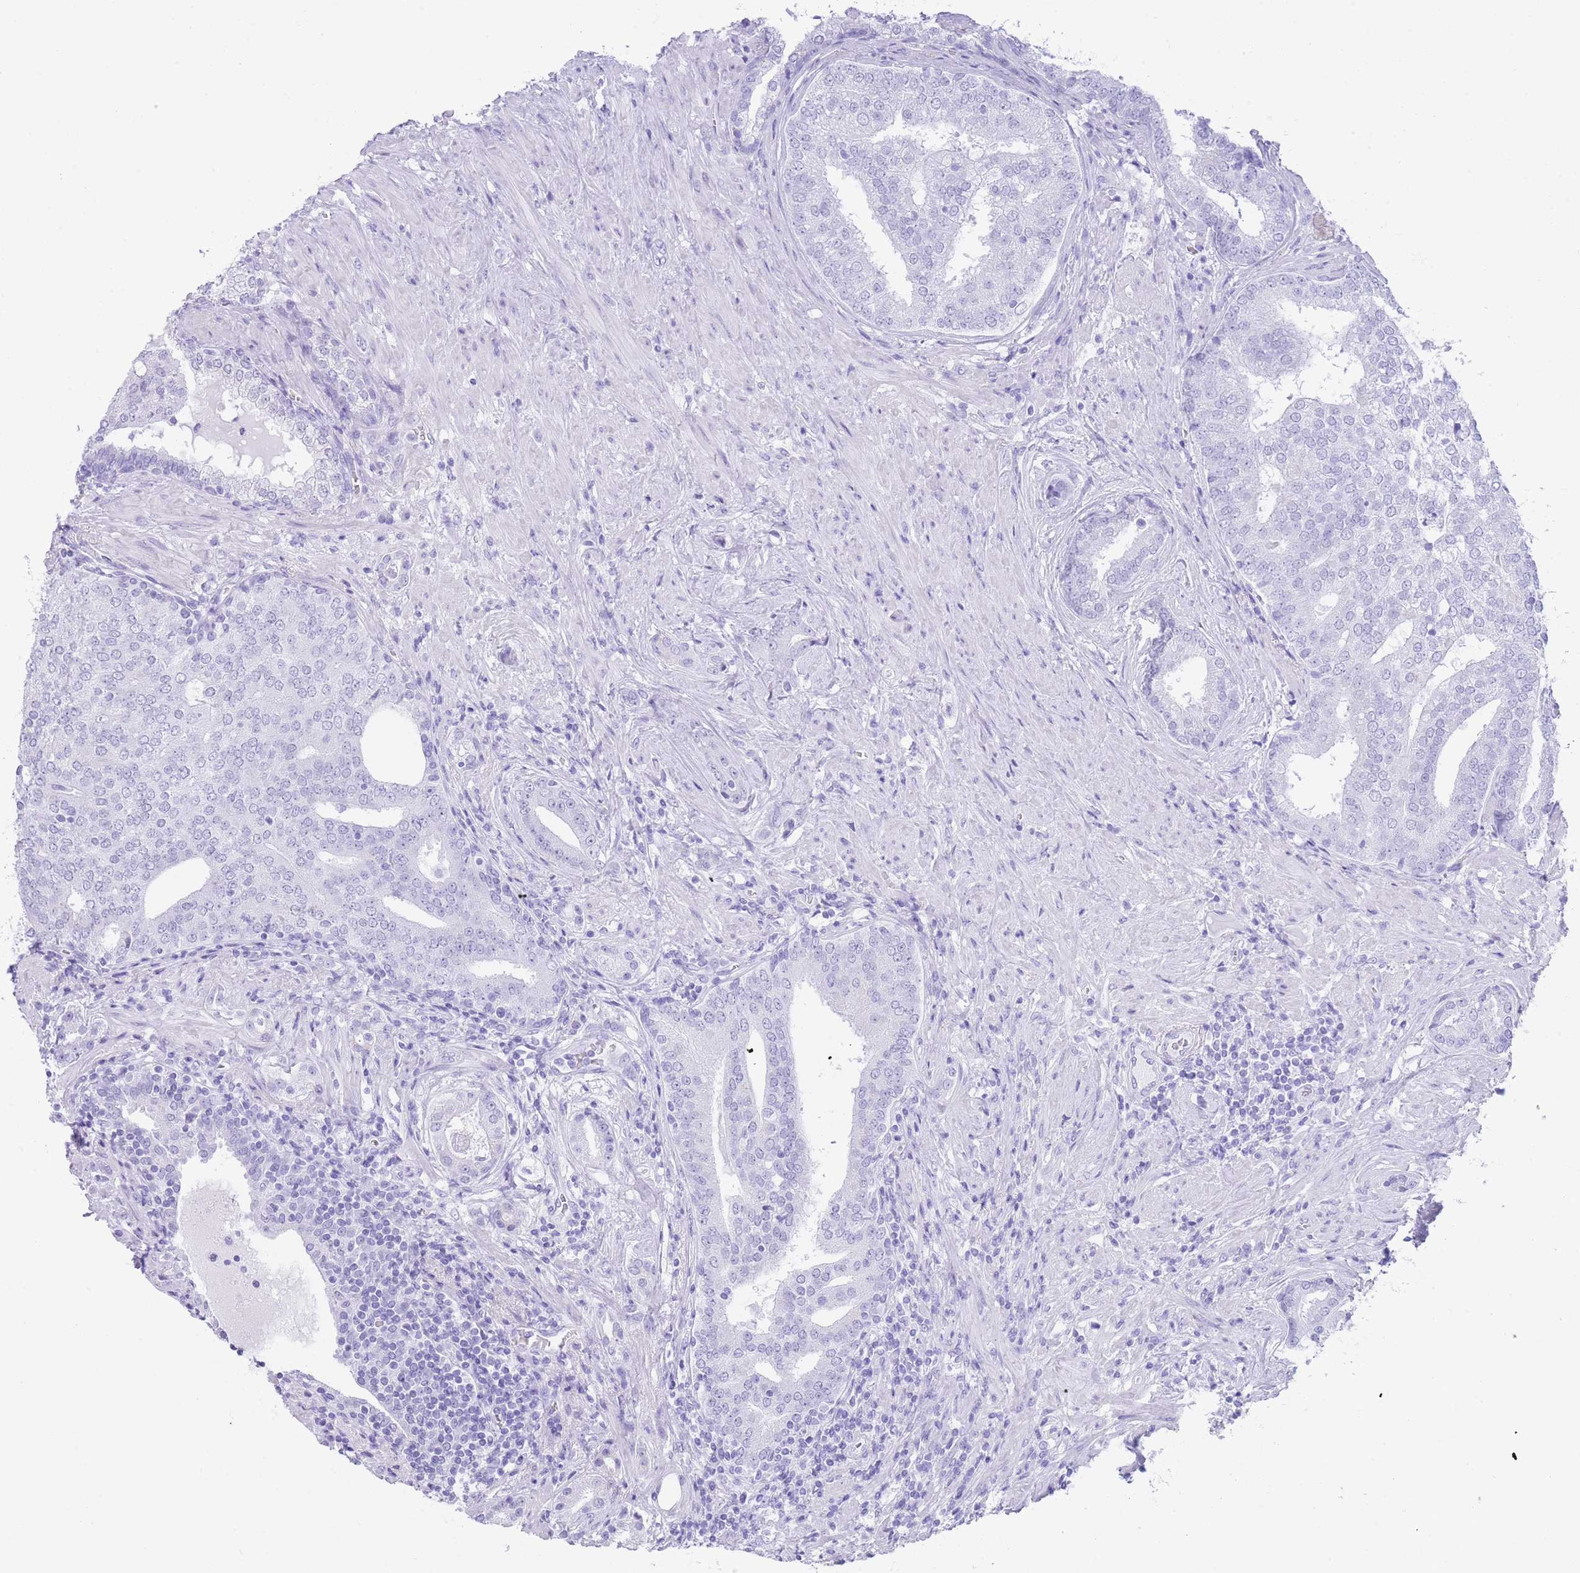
{"staining": {"intensity": "negative", "quantity": "none", "location": "none"}, "tissue": "prostate cancer", "cell_type": "Tumor cells", "image_type": "cancer", "snomed": [{"axis": "morphology", "description": "Adenocarcinoma, High grade"}, {"axis": "topography", "description": "Prostate"}], "caption": "Tumor cells show no significant protein staining in prostate cancer.", "gene": "ELOA2", "patient": {"sex": "male", "age": 55}}